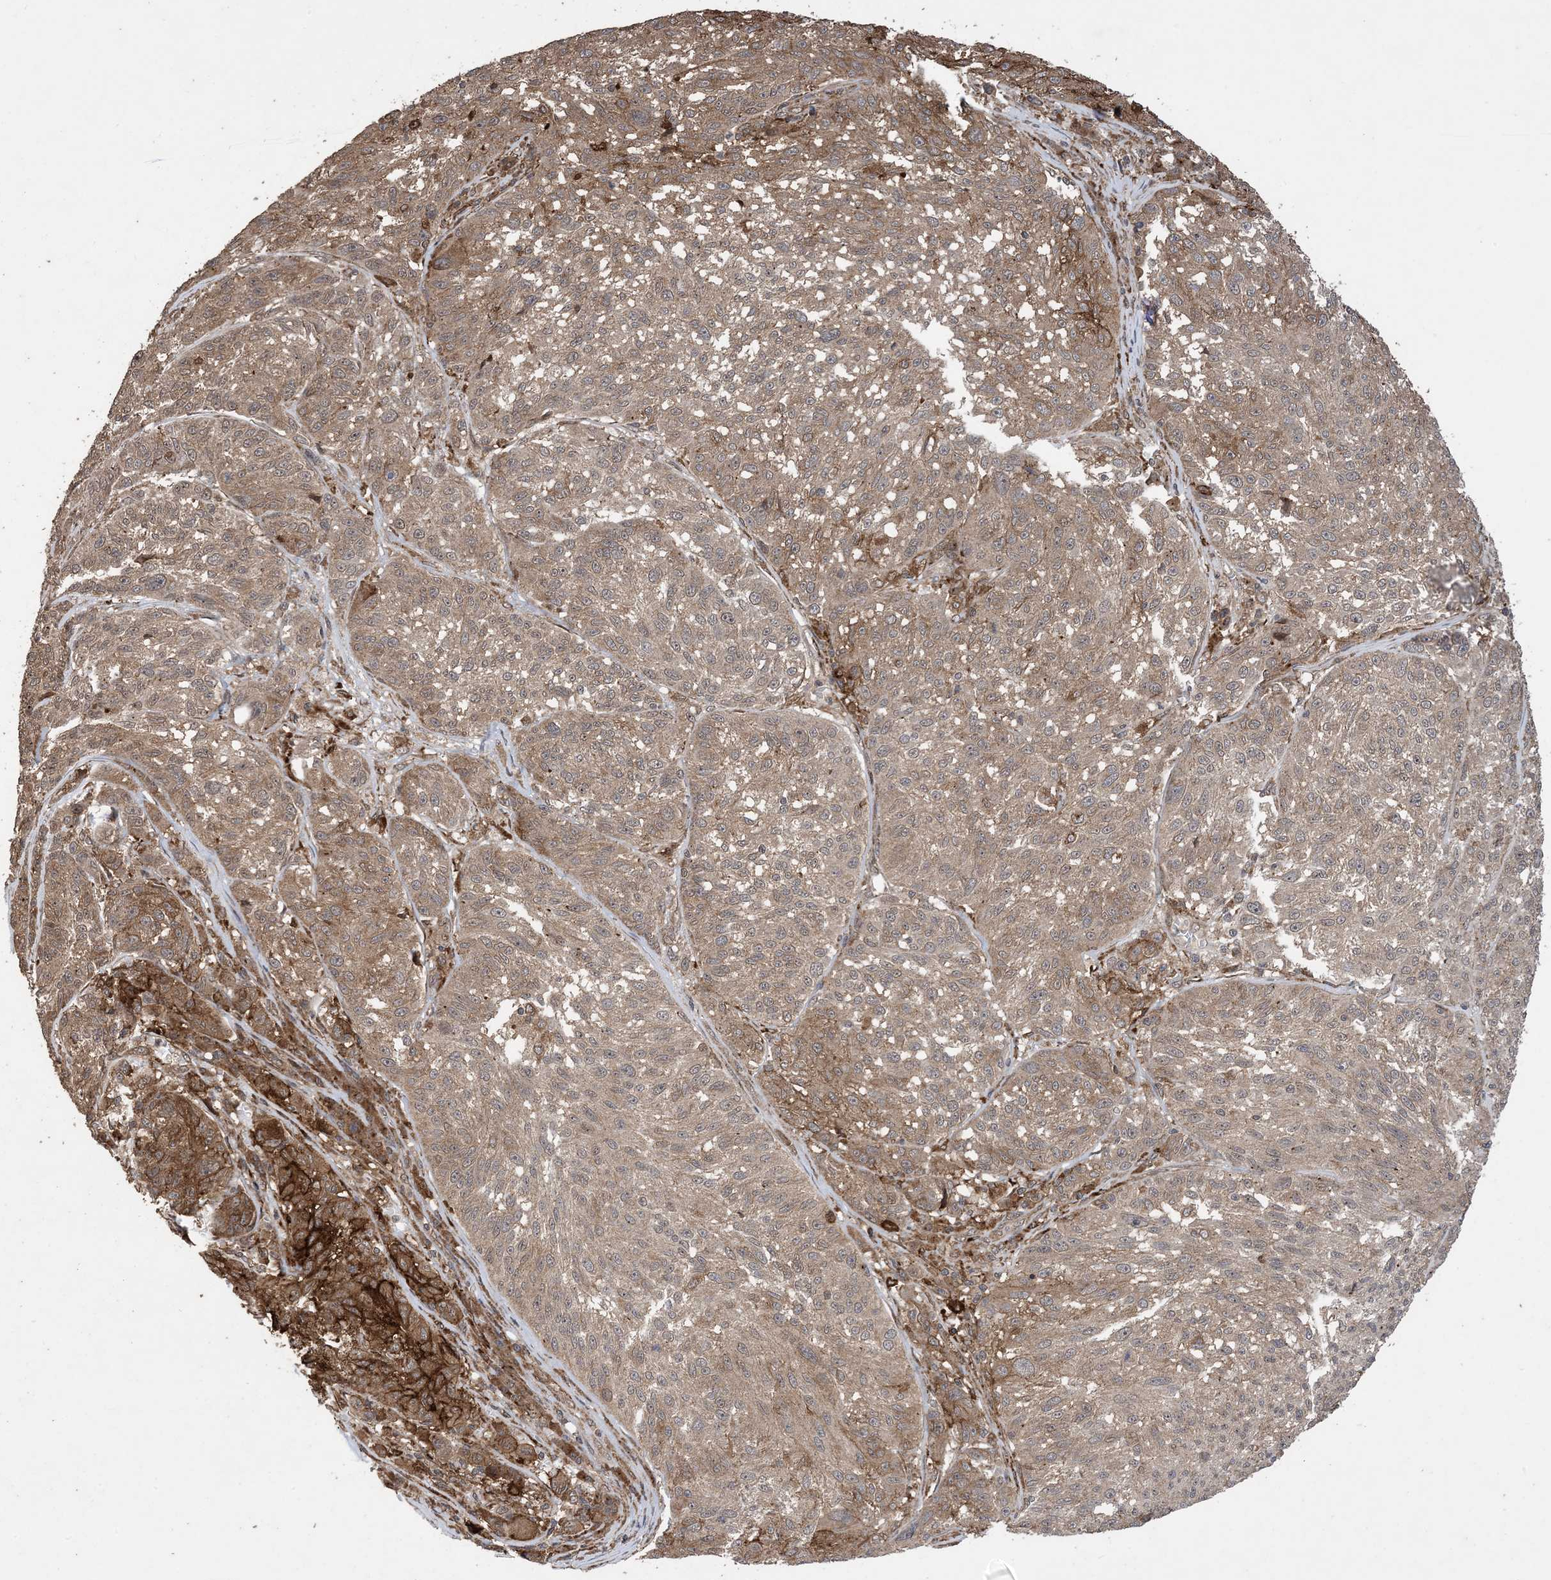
{"staining": {"intensity": "moderate", "quantity": "25%-75%", "location": "cytoplasmic/membranous"}, "tissue": "melanoma", "cell_type": "Tumor cells", "image_type": "cancer", "snomed": [{"axis": "morphology", "description": "Malignant melanoma, NOS"}, {"axis": "topography", "description": "Skin"}], "caption": "An image of malignant melanoma stained for a protein reveals moderate cytoplasmic/membranous brown staining in tumor cells.", "gene": "ZNF511", "patient": {"sex": "male", "age": 53}}